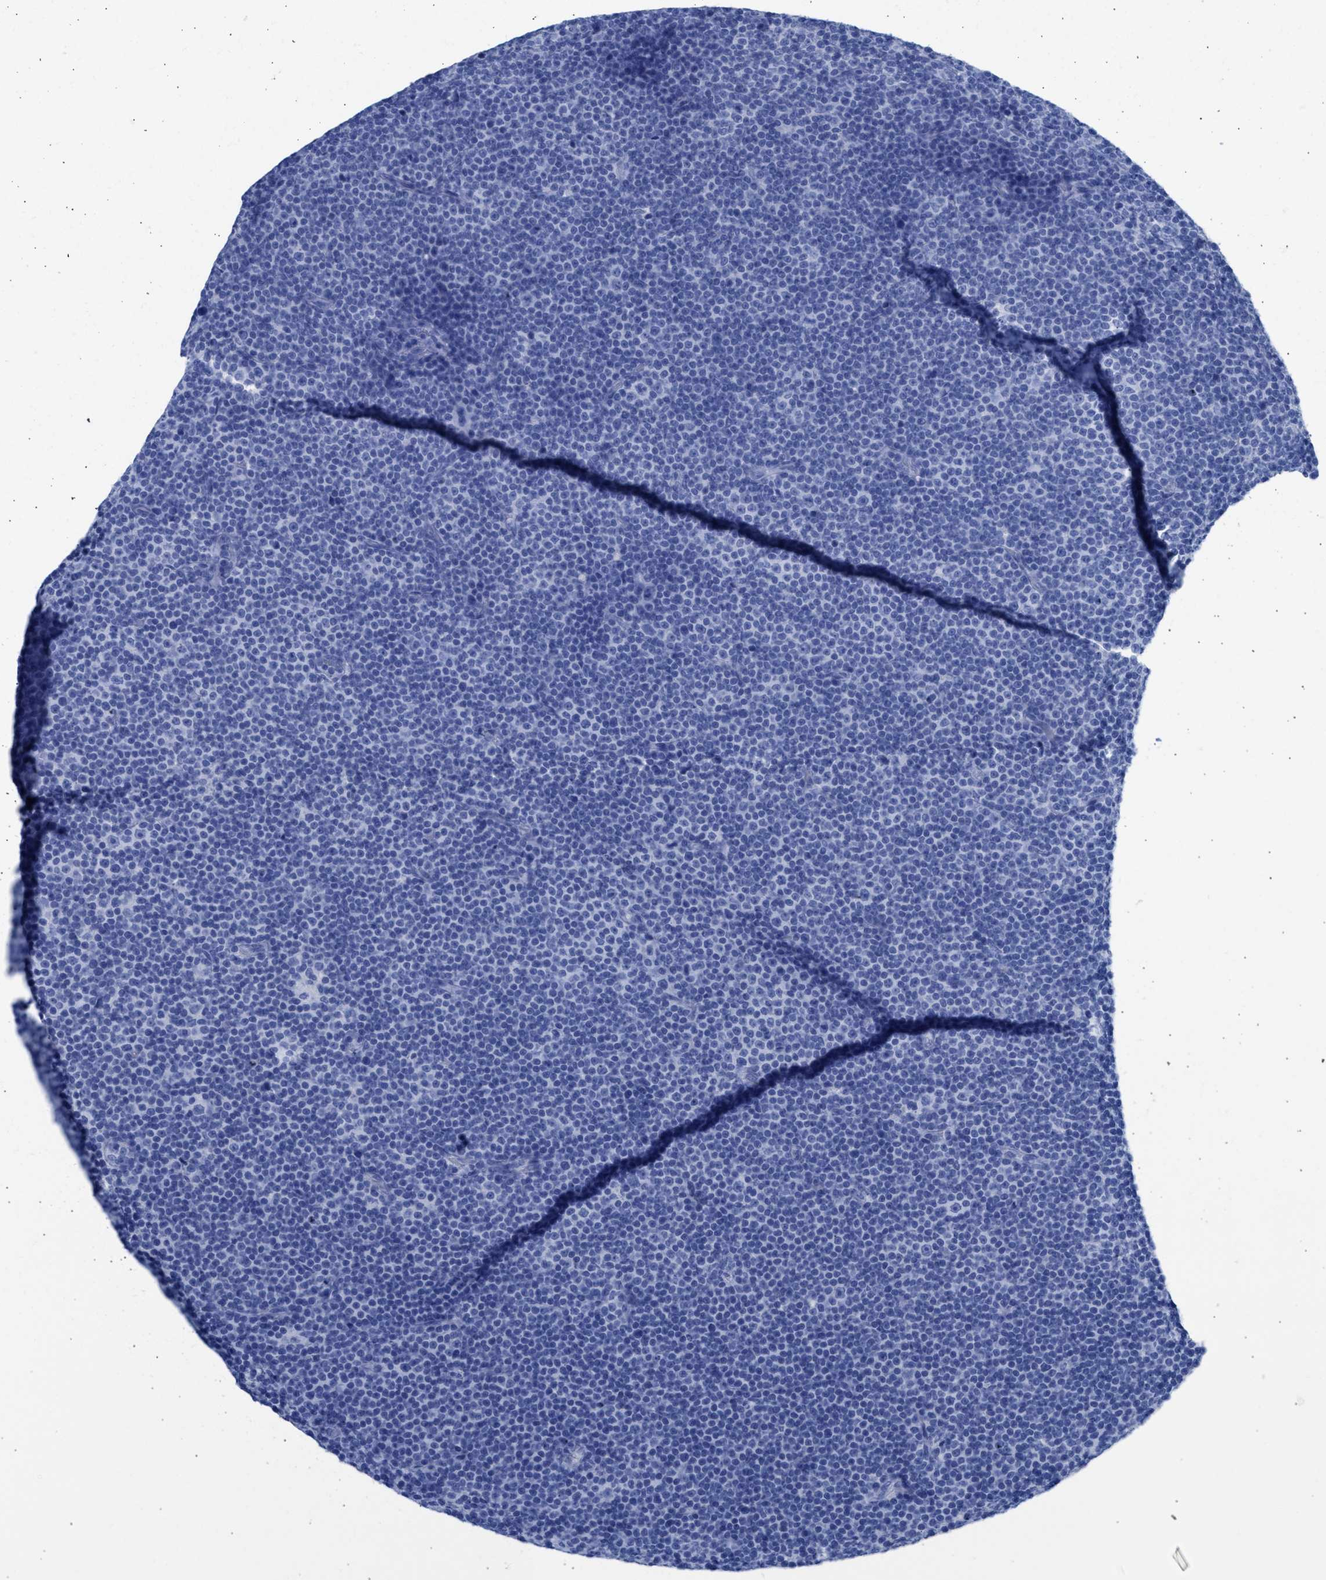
{"staining": {"intensity": "negative", "quantity": "none", "location": "none"}, "tissue": "lymphoma", "cell_type": "Tumor cells", "image_type": "cancer", "snomed": [{"axis": "morphology", "description": "Malignant lymphoma, non-Hodgkin's type, Low grade"}, {"axis": "topography", "description": "Lymph node"}], "caption": "This is an immunohistochemistry histopathology image of lymphoma. There is no positivity in tumor cells.", "gene": "RSPH1", "patient": {"sex": "female", "age": 67}}